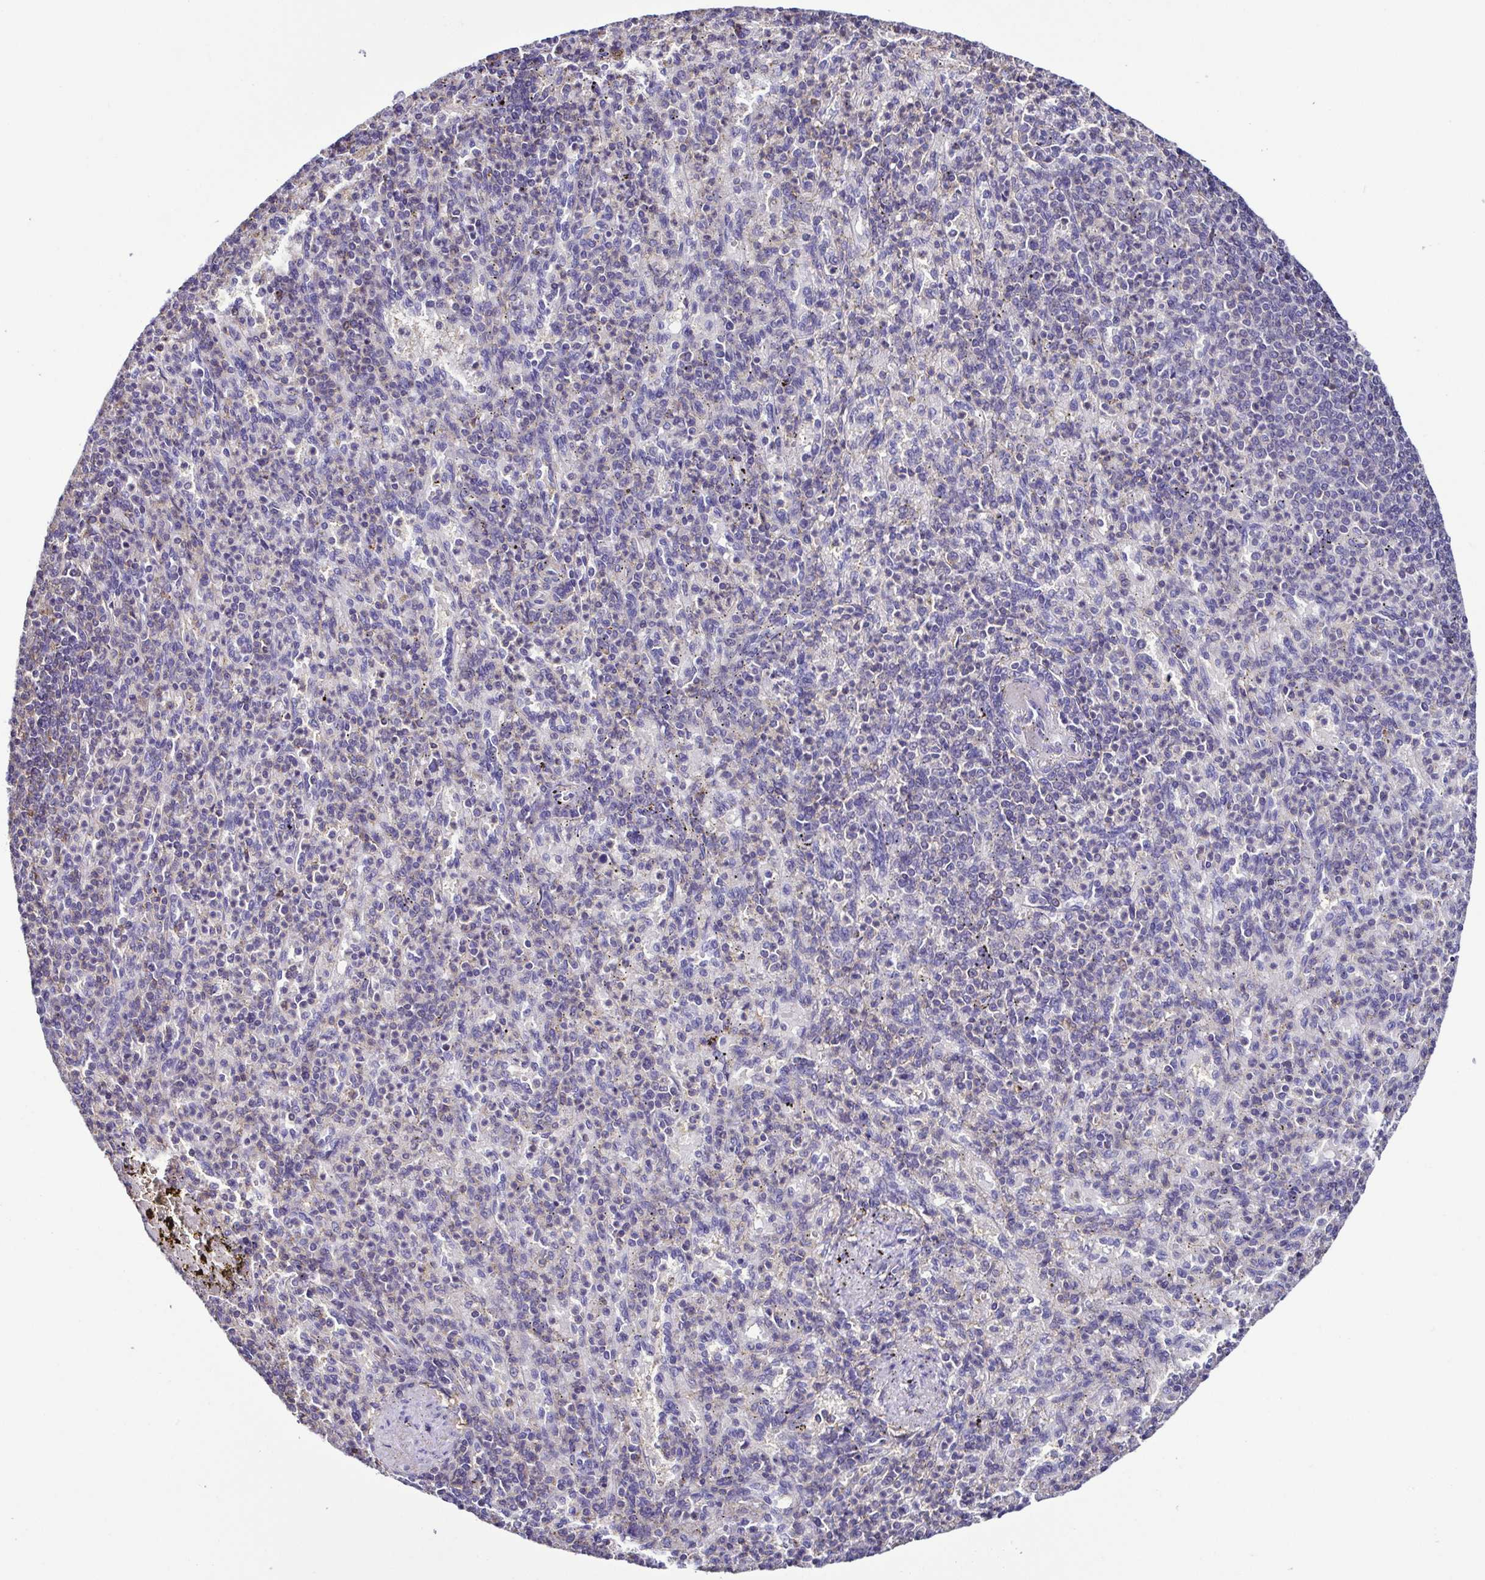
{"staining": {"intensity": "negative", "quantity": "none", "location": "none"}, "tissue": "spleen", "cell_type": "Cells in red pulp", "image_type": "normal", "snomed": [{"axis": "morphology", "description": "Normal tissue, NOS"}, {"axis": "topography", "description": "Spleen"}], "caption": "This photomicrograph is of normal spleen stained with immunohistochemistry to label a protein in brown with the nuclei are counter-stained blue. There is no expression in cells in red pulp. The staining was performed using DAB to visualize the protein expression in brown, while the nuclei were stained in blue with hematoxylin (Magnification: 20x).", "gene": "TNNT2", "patient": {"sex": "female", "age": 74}}